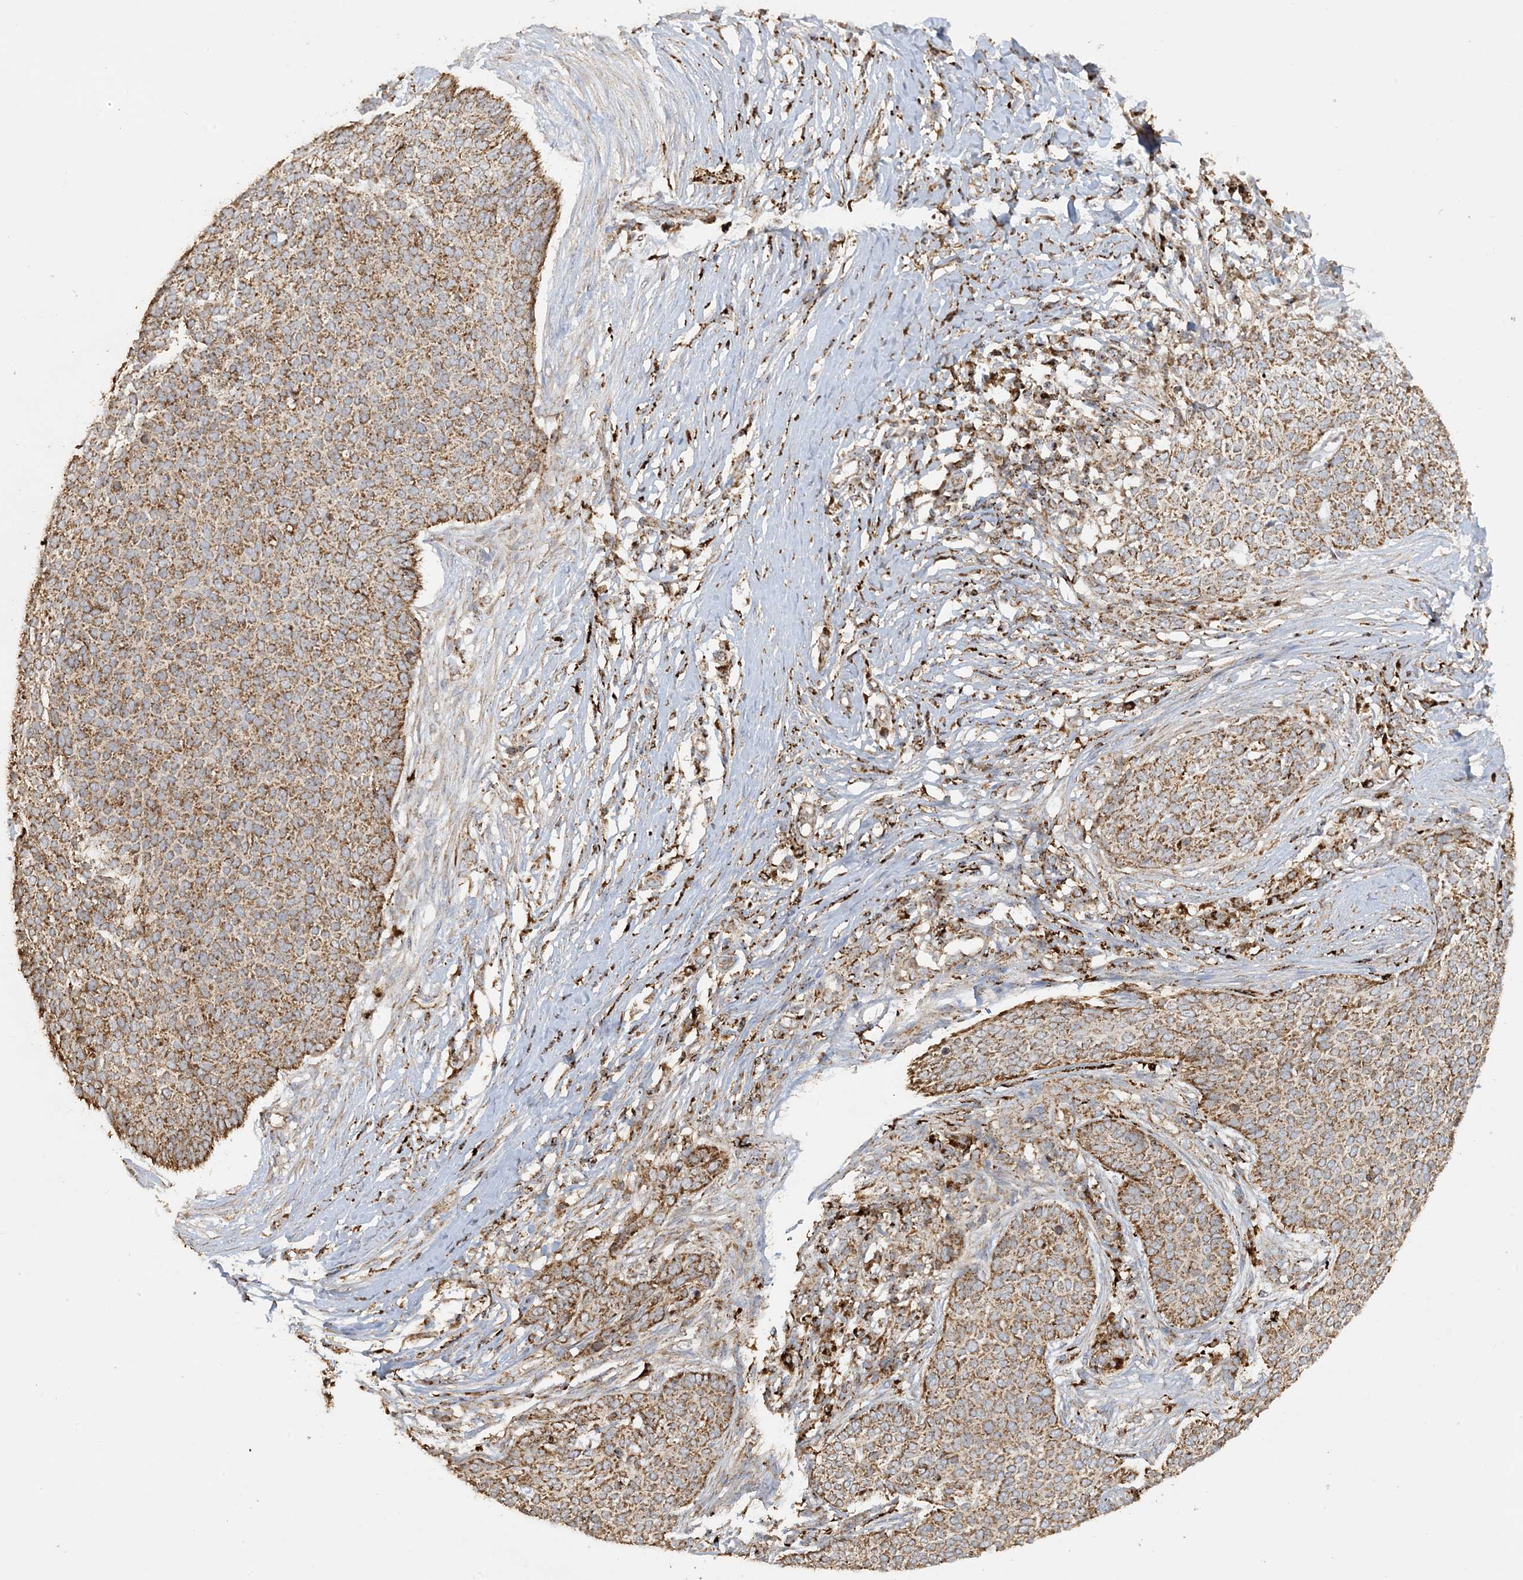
{"staining": {"intensity": "moderate", "quantity": ">75%", "location": "cytoplasmic/membranous"}, "tissue": "skin cancer", "cell_type": "Tumor cells", "image_type": "cancer", "snomed": [{"axis": "morphology", "description": "Normal tissue, NOS"}, {"axis": "morphology", "description": "Basal cell carcinoma"}, {"axis": "topography", "description": "Skin"}], "caption": "IHC staining of skin cancer (basal cell carcinoma), which shows medium levels of moderate cytoplasmic/membranous positivity in approximately >75% of tumor cells indicating moderate cytoplasmic/membranous protein positivity. The staining was performed using DAB (brown) for protein detection and nuclei were counterstained in hematoxylin (blue).", "gene": "AGA", "patient": {"sex": "male", "age": 50}}